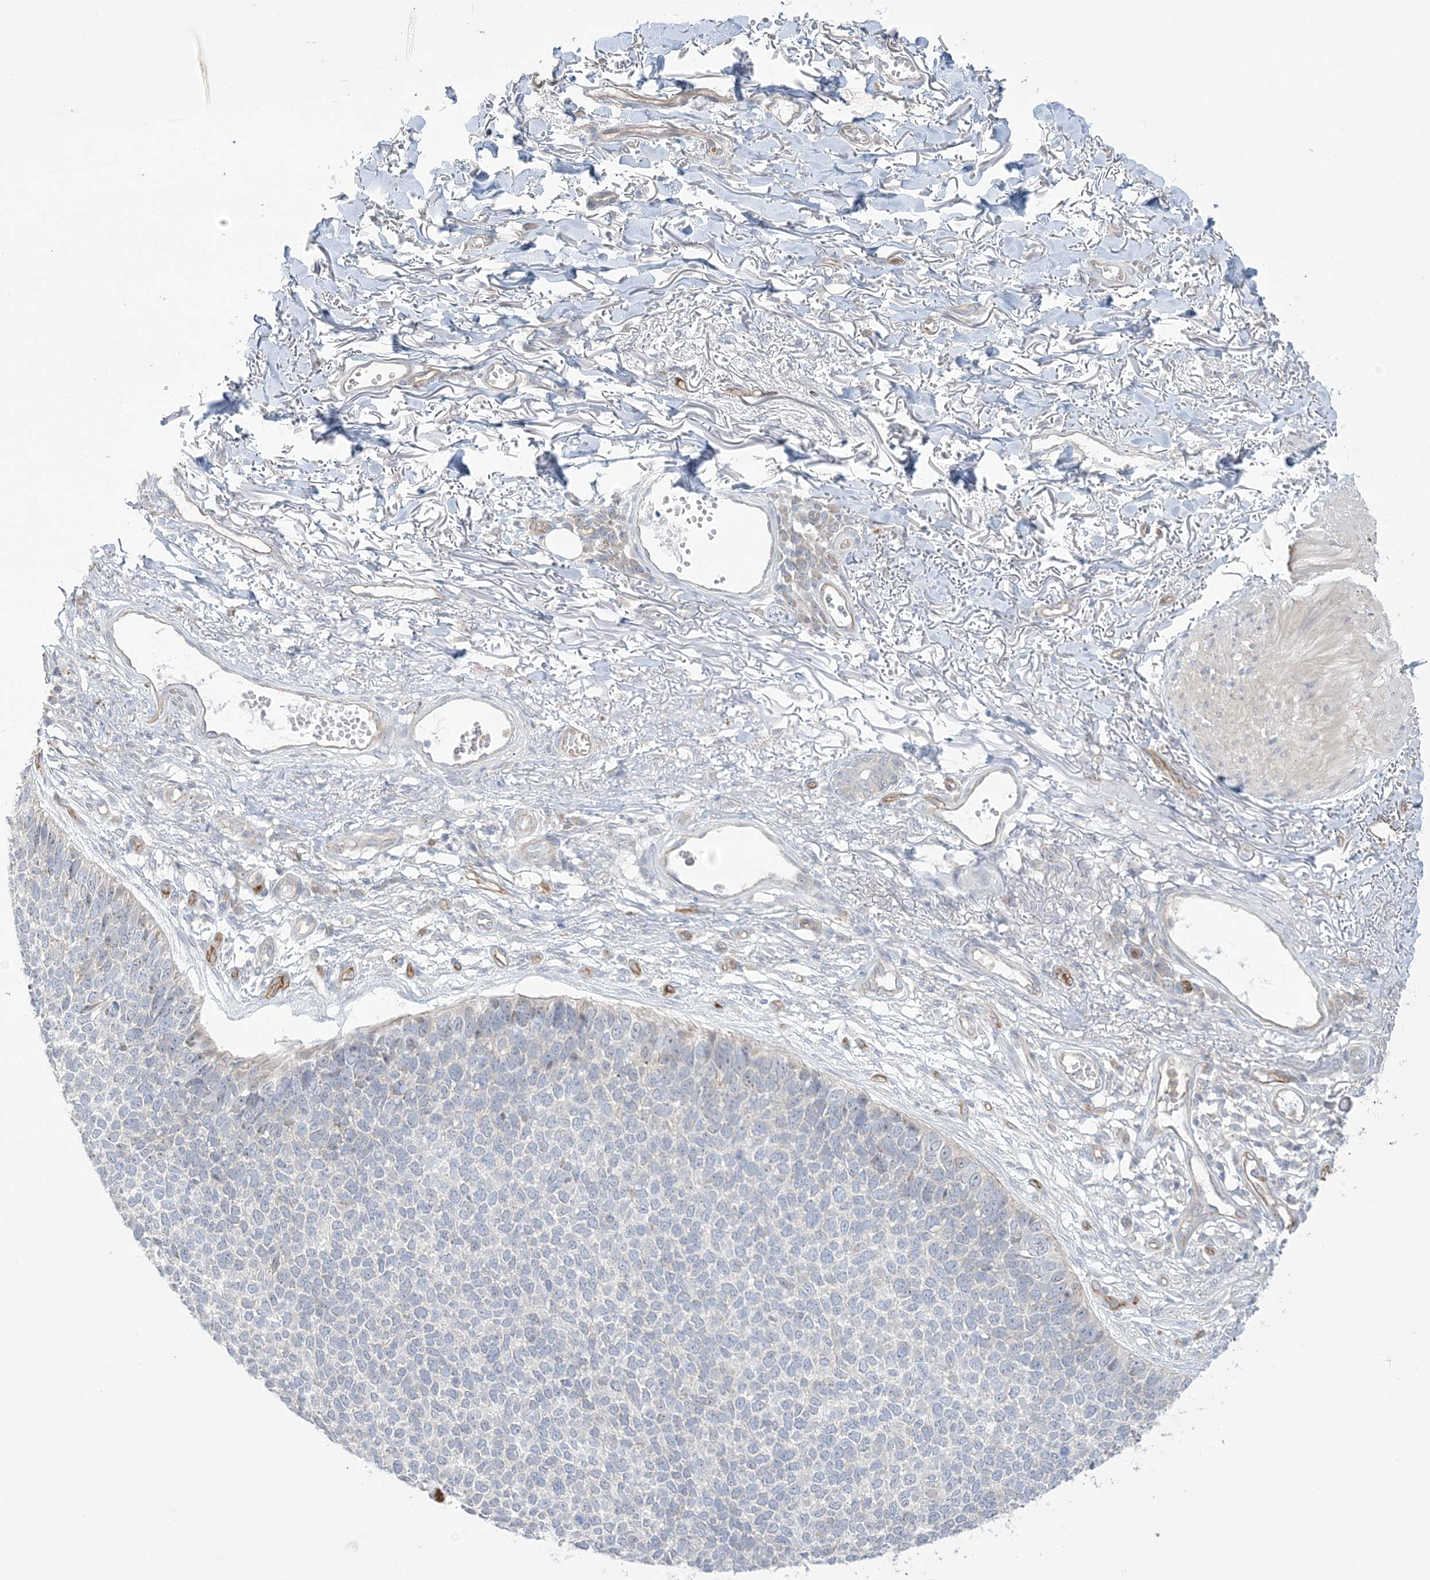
{"staining": {"intensity": "negative", "quantity": "none", "location": "none"}, "tissue": "skin cancer", "cell_type": "Tumor cells", "image_type": "cancer", "snomed": [{"axis": "morphology", "description": "Basal cell carcinoma"}, {"axis": "topography", "description": "Skin"}], "caption": "Tumor cells are negative for brown protein staining in skin cancer. (Brightfield microscopy of DAB (3,3'-diaminobenzidine) immunohistochemistry (IHC) at high magnification).", "gene": "FARSB", "patient": {"sex": "female", "age": 84}}